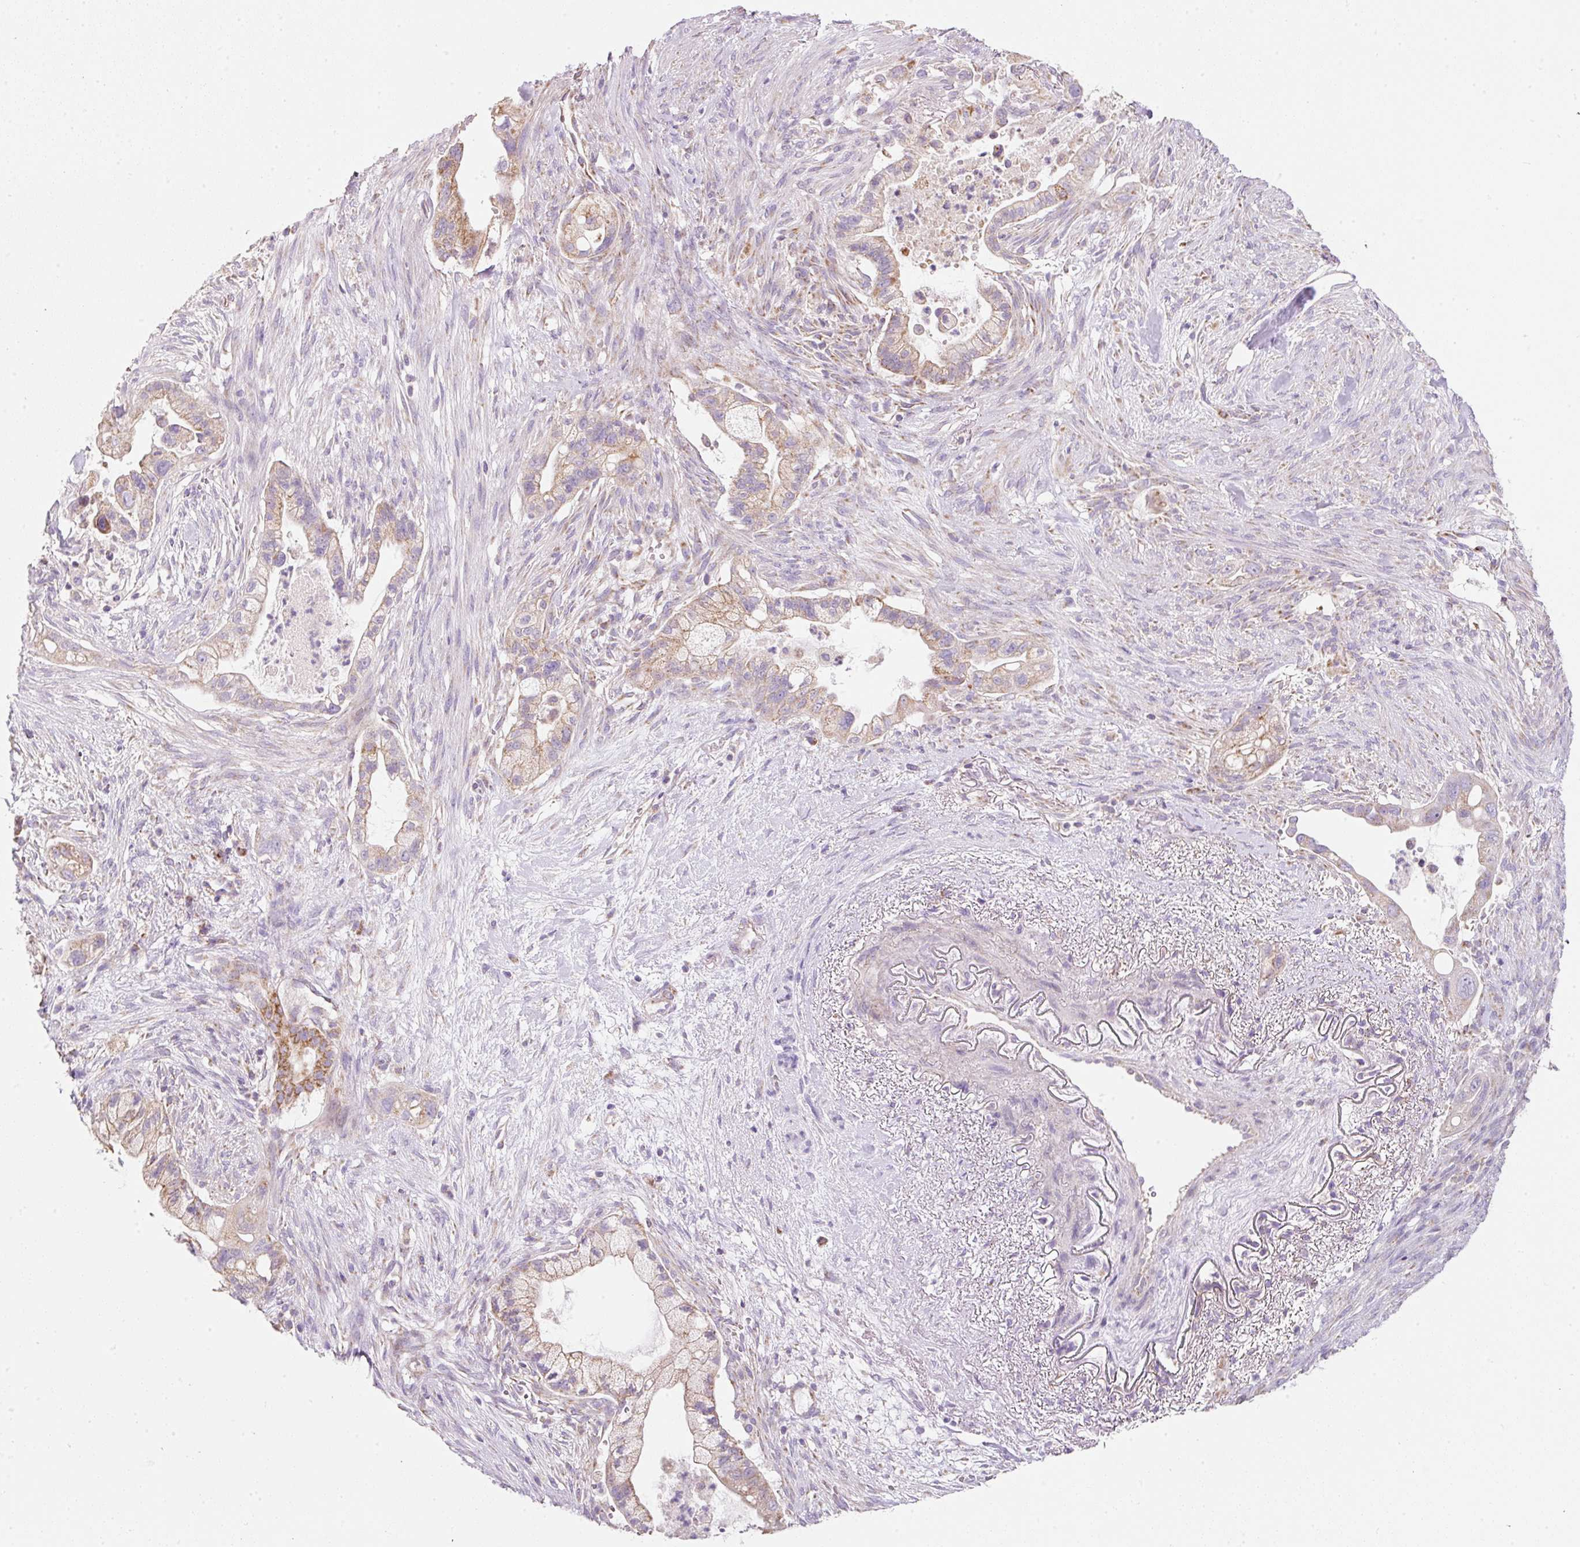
{"staining": {"intensity": "moderate", "quantity": "25%-75%", "location": "cytoplasmic/membranous"}, "tissue": "pancreatic cancer", "cell_type": "Tumor cells", "image_type": "cancer", "snomed": [{"axis": "morphology", "description": "Adenocarcinoma, NOS"}, {"axis": "topography", "description": "Pancreas"}], "caption": "DAB (3,3'-diaminobenzidine) immunohistochemical staining of adenocarcinoma (pancreatic) reveals moderate cytoplasmic/membranous protein staining in approximately 25%-75% of tumor cells.", "gene": "NDUFA1", "patient": {"sex": "male", "age": 44}}